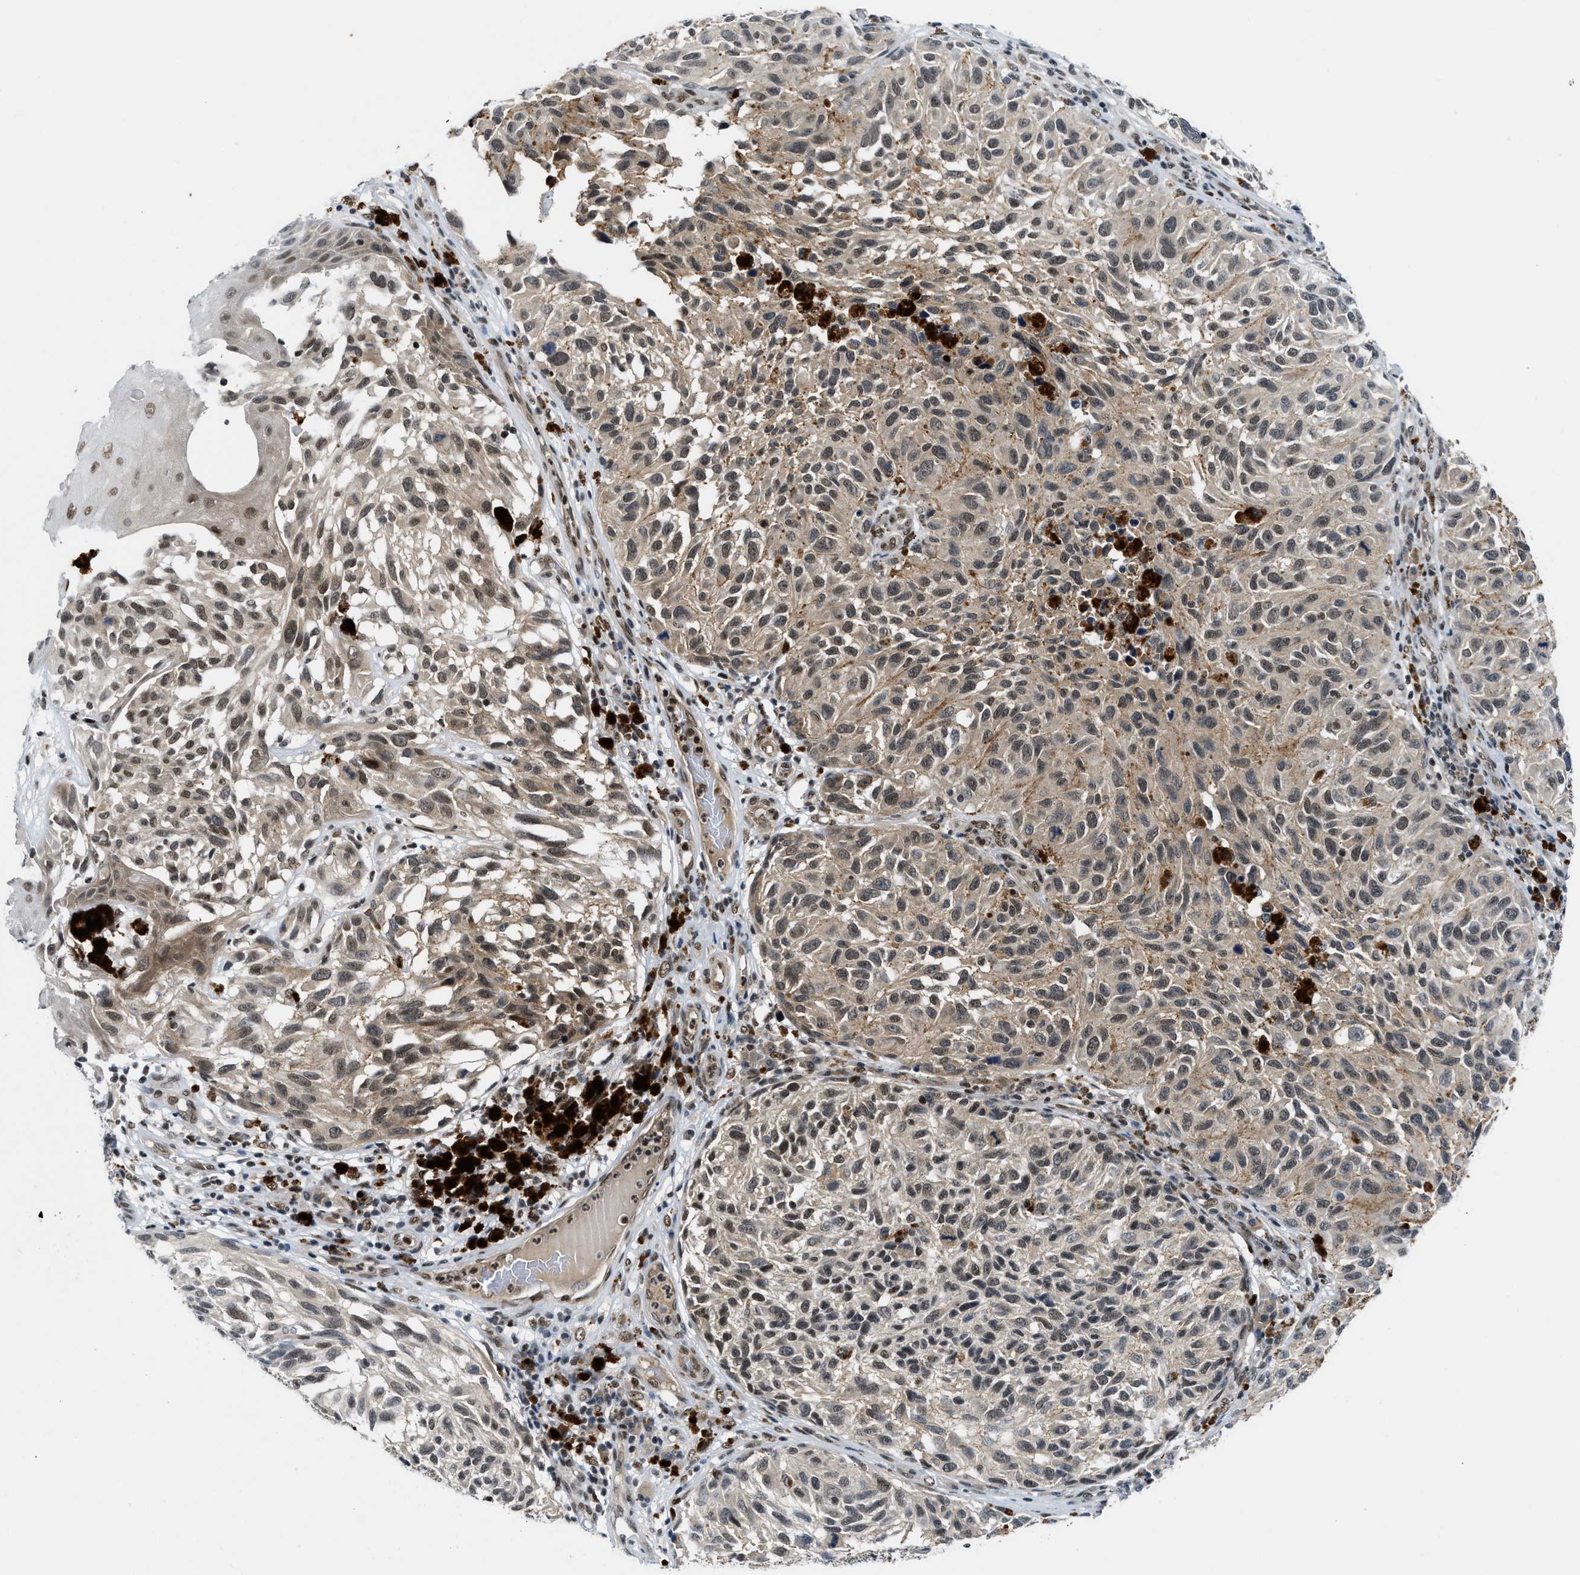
{"staining": {"intensity": "moderate", "quantity": ">75%", "location": "cytoplasmic/membranous,nuclear"}, "tissue": "melanoma", "cell_type": "Tumor cells", "image_type": "cancer", "snomed": [{"axis": "morphology", "description": "Malignant melanoma, NOS"}, {"axis": "topography", "description": "Skin"}], "caption": "Protein staining of melanoma tissue exhibits moderate cytoplasmic/membranous and nuclear staining in about >75% of tumor cells.", "gene": "NCOA1", "patient": {"sex": "female", "age": 73}}